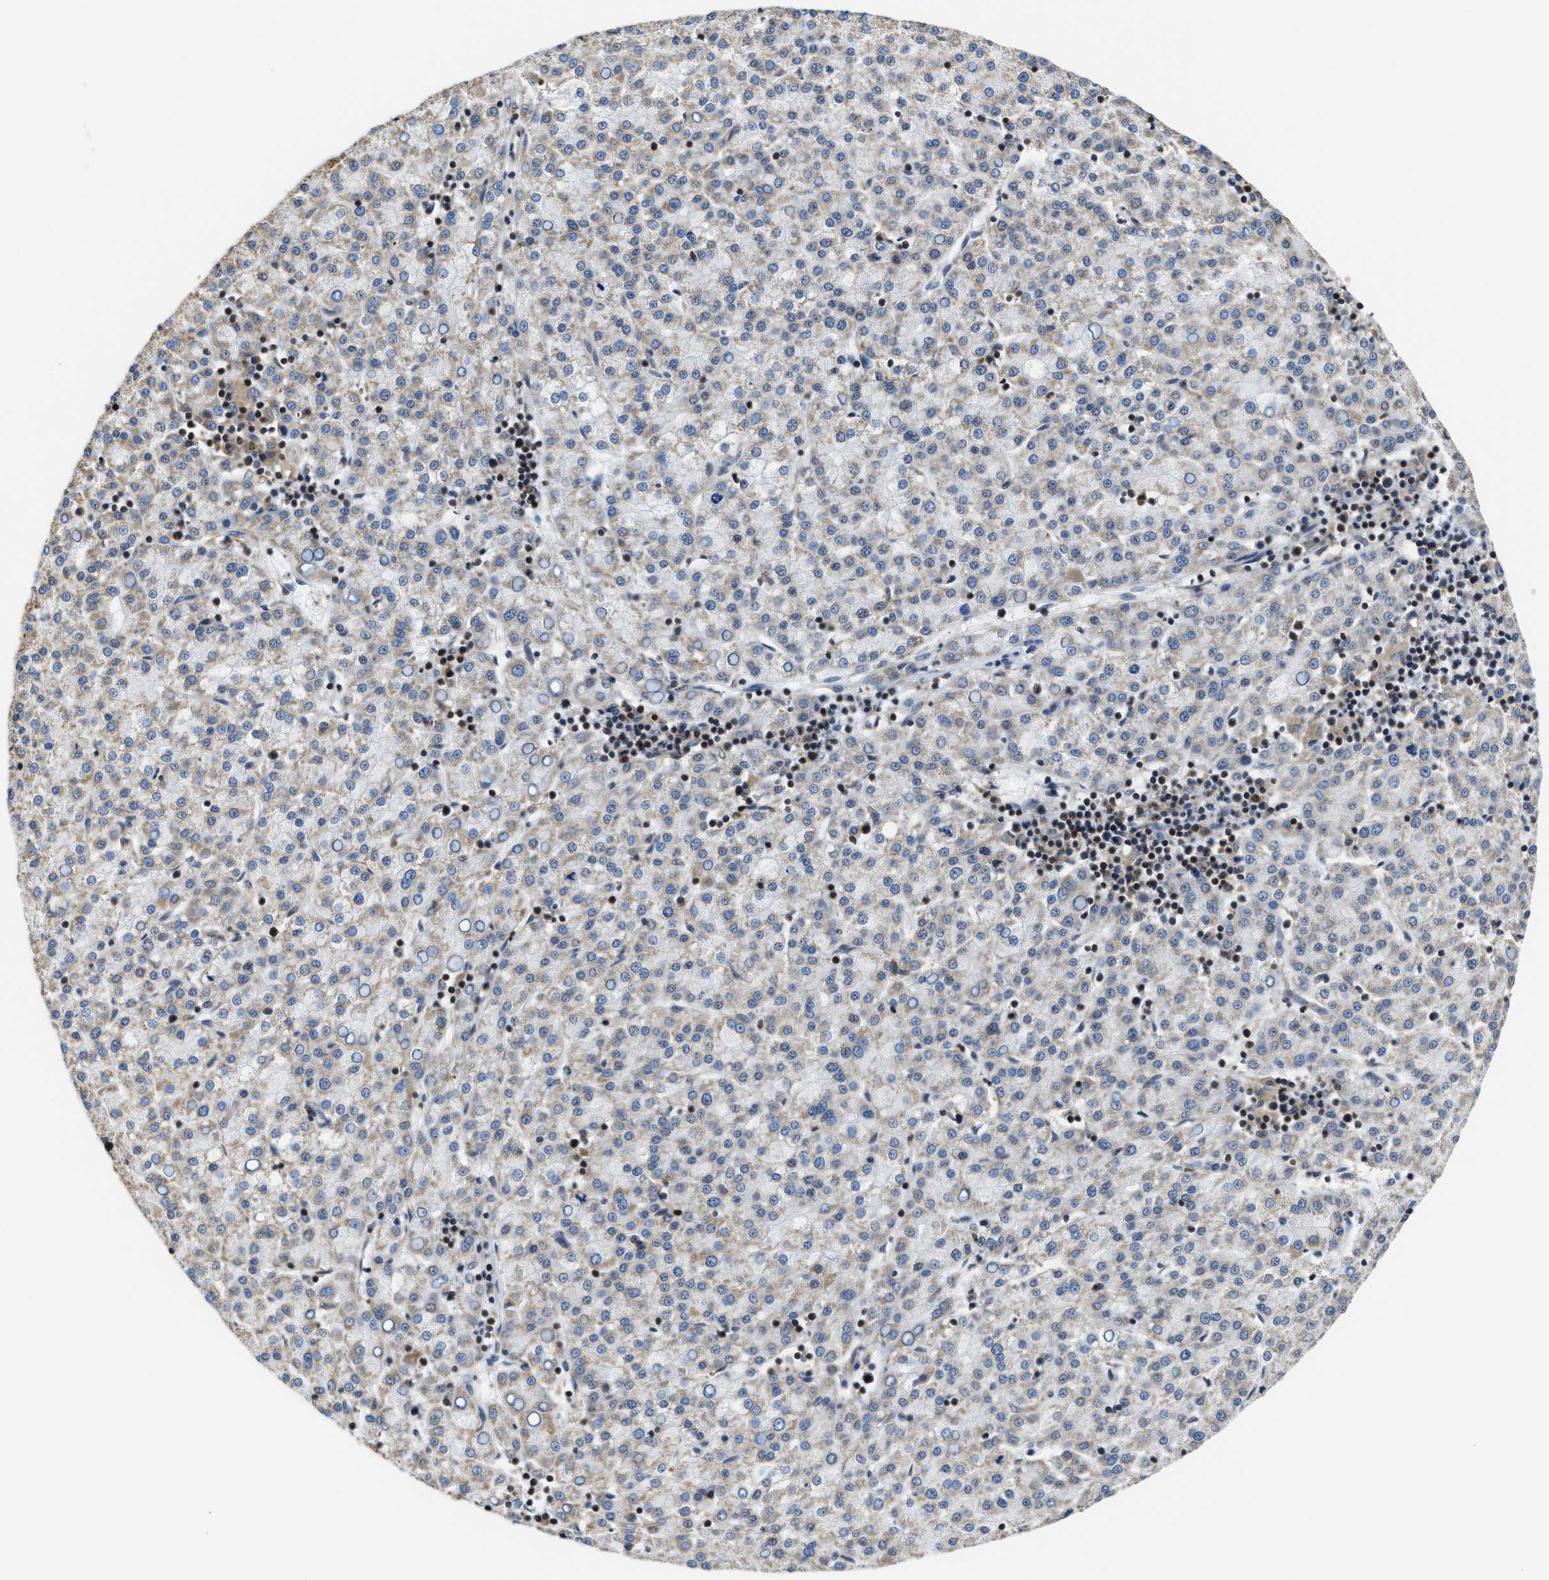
{"staining": {"intensity": "weak", "quantity": "<25%", "location": "cytoplasmic/membranous"}, "tissue": "liver cancer", "cell_type": "Tumor cells", "image_type": "cancer", "snomed": [{"axis": "morphology", "description": "Carcinoma, Hepatocellular, NOS"}, {"axis": "topography", "description": "Liver"}], "caption": "Human hepatocellular carcinoma (liver) stained for a protein using IHC demonstrates no expression in tumor cells.", "gene": "STK10", "patient": {"sex": "female", "age": 58}}